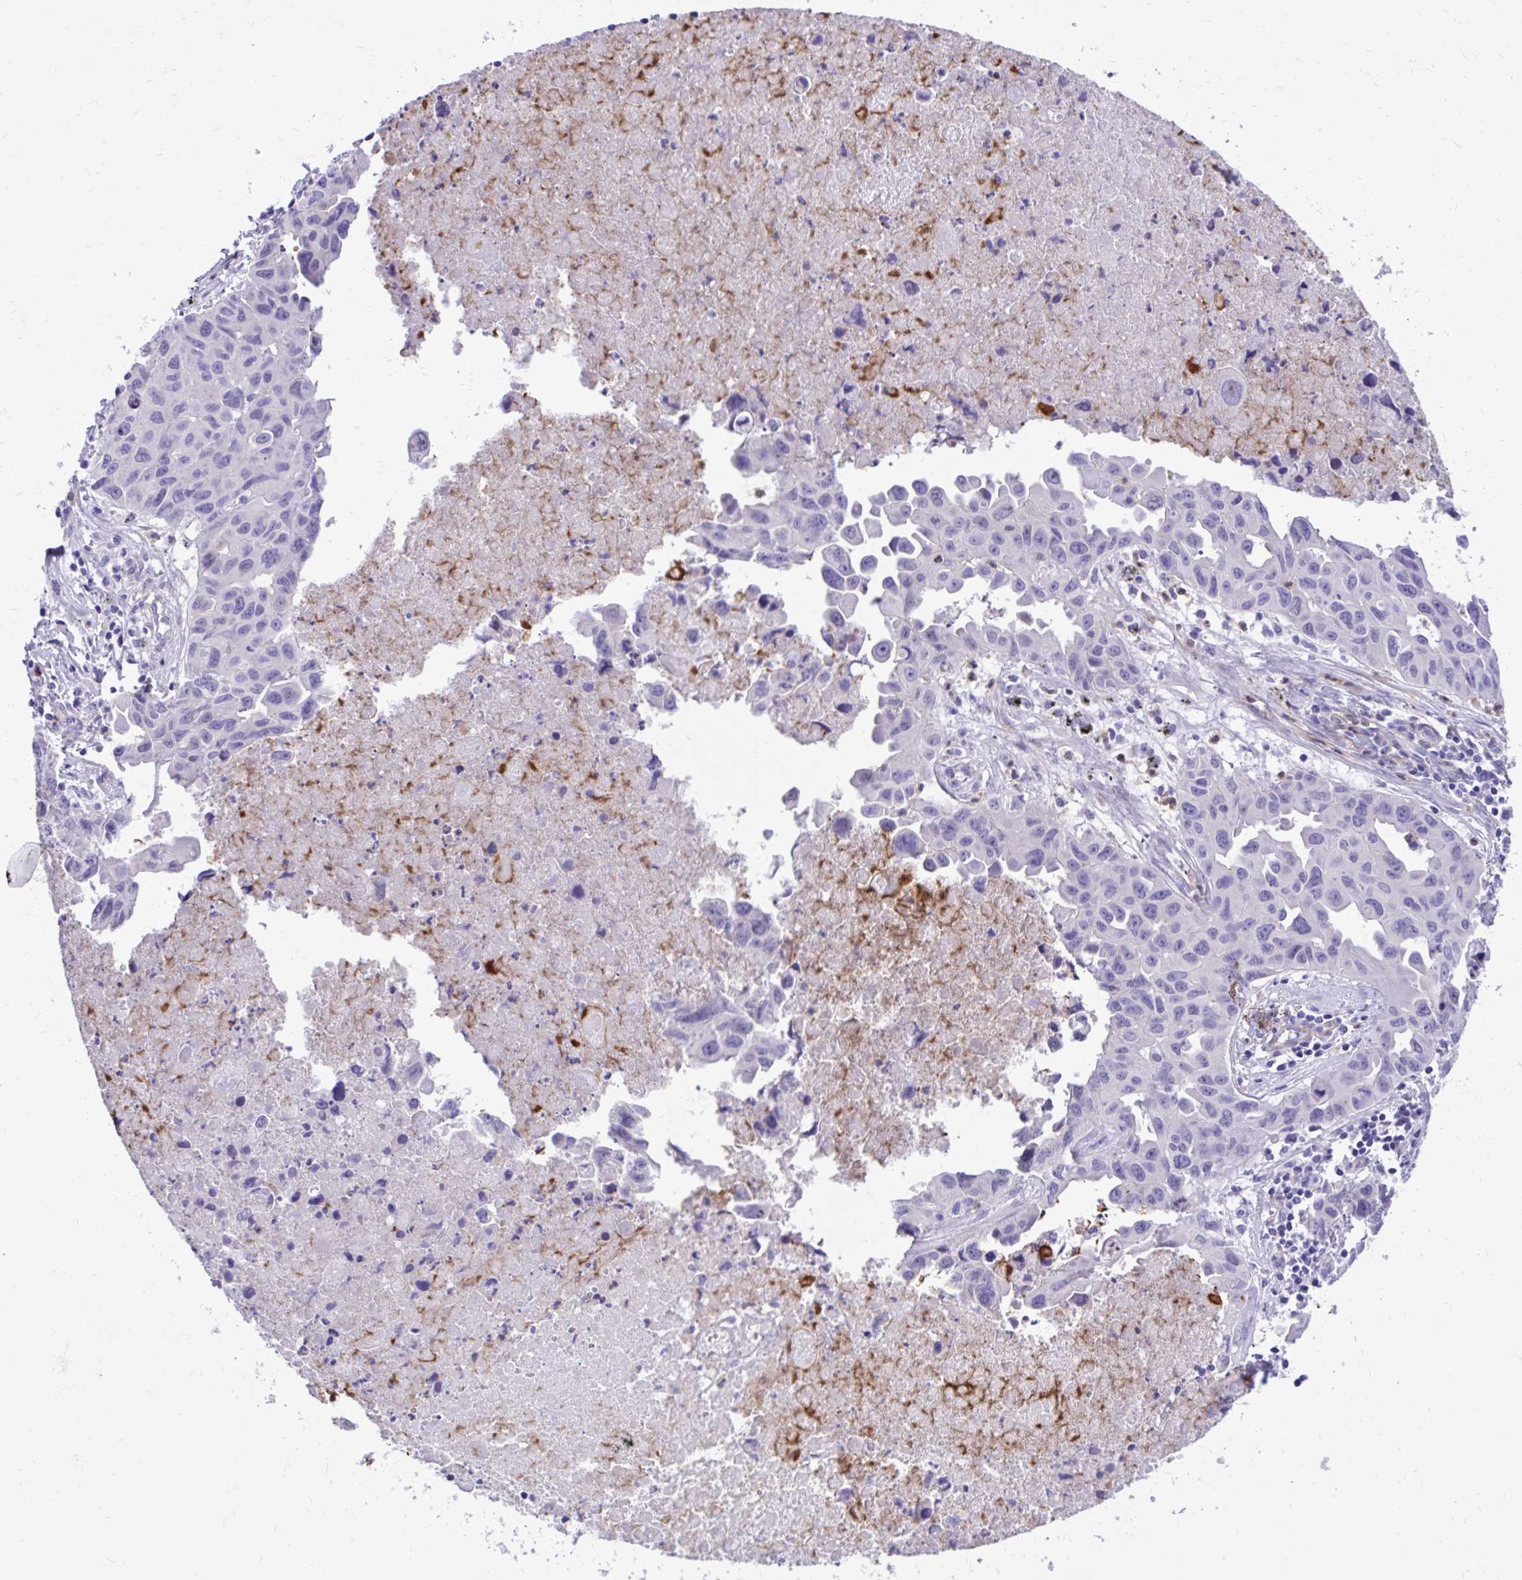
{"staining": {"intensity": "negative", "quantity": "none", "location": "none"}, "tissue": "lung cancer", "cell_type": "Tumor cells", "image_type": "cancer", "snomed": [{"axis": "morphology", "description": "Adenocarcinoma, NOS"}, {"axis": "topography", "description": "Lymph node"}, {"axis": "topography", "description": "Lung"}], "caption": "High magnification brightfield microscopy of lung adenocarcinoma stained with DAB (brown) and counterstained with hematoxylin (blue): tumor cells show no significant expression. Brightfield microscopy of IHC stained with DAB (brown) and hematoxylin (blue), captured at high magnification.", "gene": "ADAMTSL1", "patient": {"sex": "male", "age": 64}}